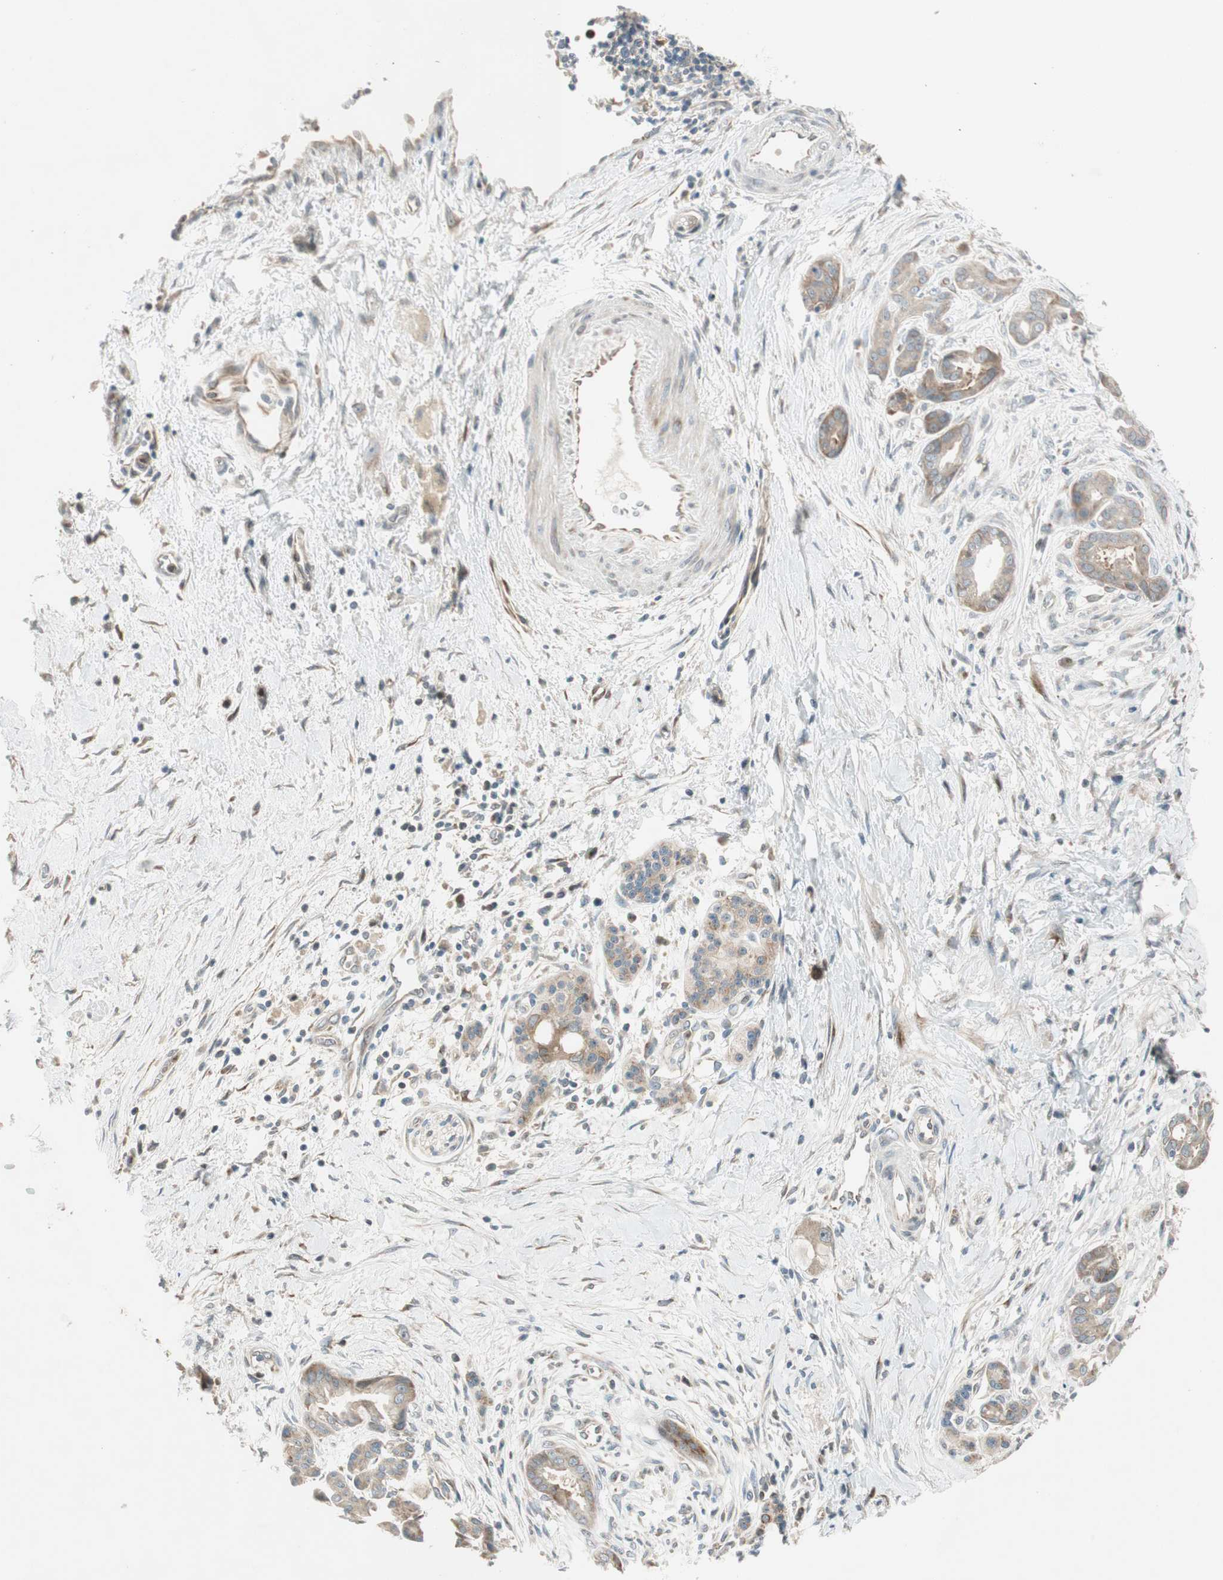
{"staining": {"intensity": "weak", "quantity": ">75%", "location": "cytoplasmic/membranous"}, "tissue": "pancreatic cancer", "cell_type": "Tumor cells", "image_type": "cancer", "snomed": [{"axis": "morphology", "description": "Adenocarcinoma, NOS"}, {"axis": "topography", "description": "Pancreas"}], "caption": "Adenocarcinoma (pancreatic) stained for a protein (brown) exhibits weak cytoplasmic/membranous positive staining in about >75% of tumor cells.", "gene": "CGRRF1", "patient": {"sex": "male", "age": 59}}